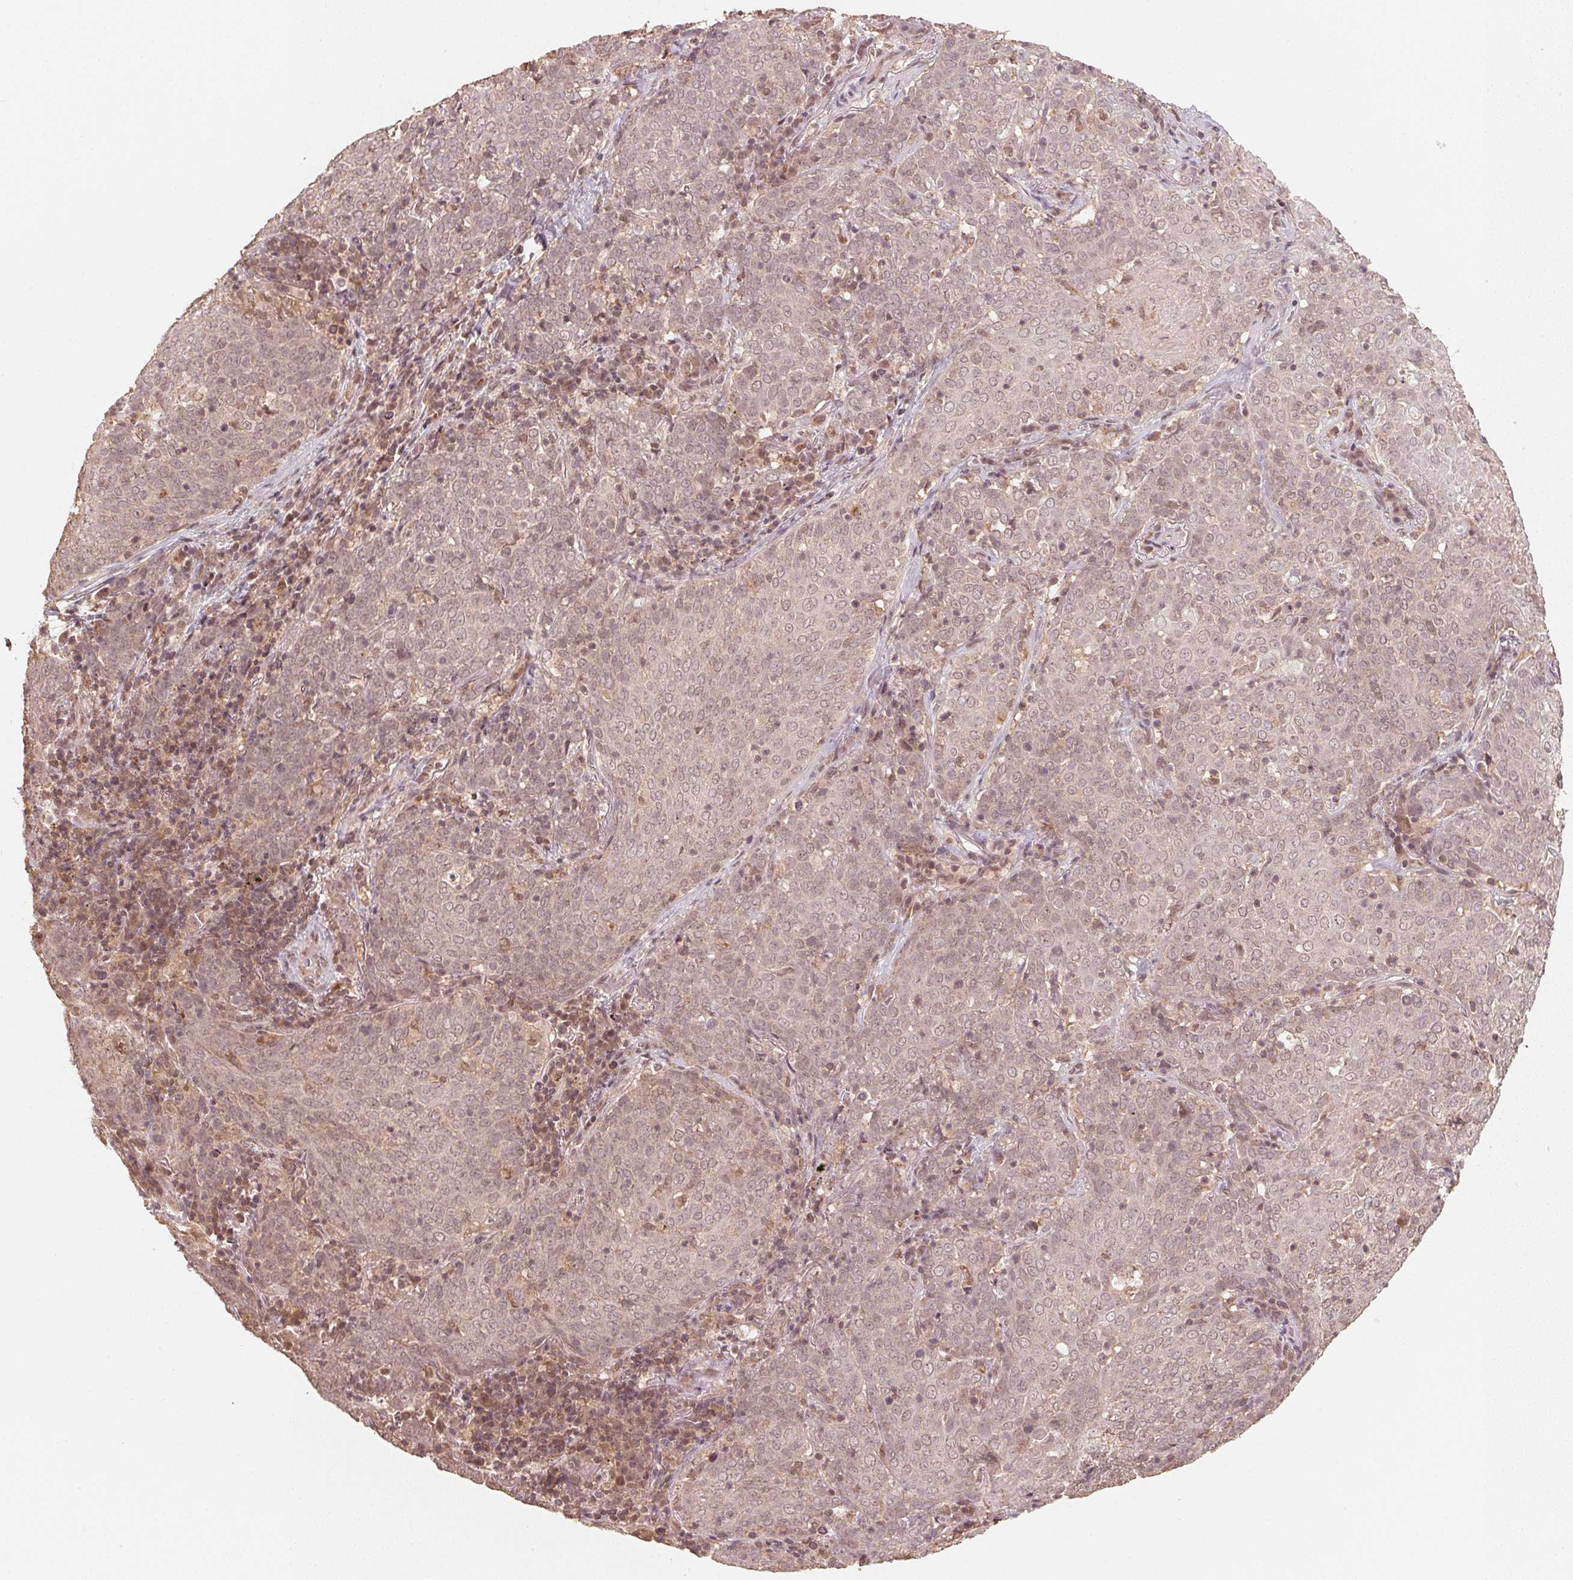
{"staining": {"intensity": "weak", "quantity": "25%-75%", "location": "nuclear"}, "tissue": "lung cancer", "cell_type": "Tumor cells", "image_type": "cancer", "snomed": [{"axis": "morphology", "description": "Squamous cell carcinoma, NOS"}, {"axis": "topography", "description": "Lung"}], "caption": "This is a histology image of immunohistochemistry (IHC) staining of lung cancer, which shows weak staining in the nuclear of tumor cells.", "gene": "C2orf73", "patient": {"sex": "male", "age": 82}}